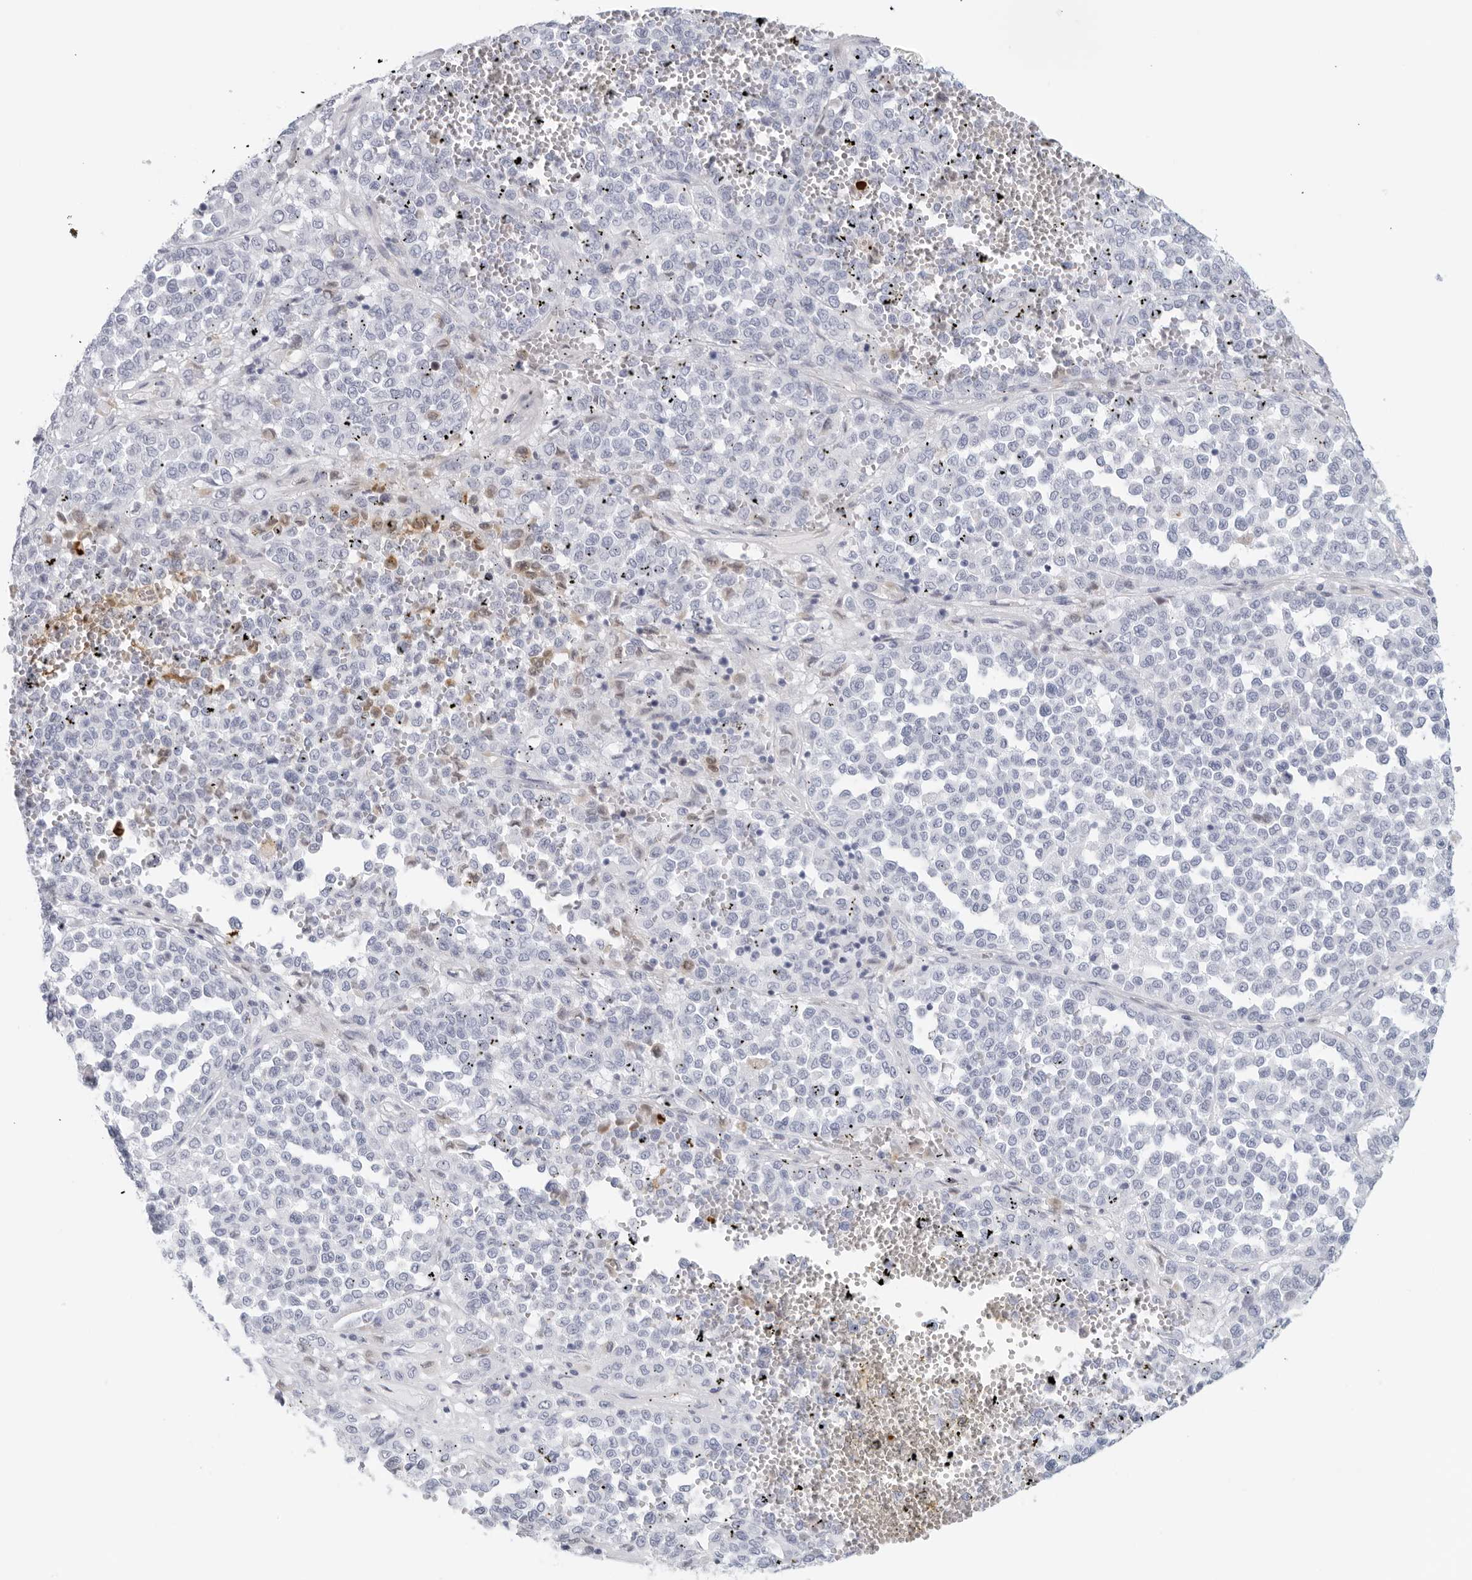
{"staining": {"intensity": "negative", "quantity": "none", "location": "none"}, "tissue": "melanoma", "cell_type": "Tumor cells", "image_type": "cancer", "snomed": [{"axis": "morphology", "description": "Malignant melanoma, Metastatic site"}, {"axis": "topography", "description": "Pancreas"}], "caption": "High power microscopy photomicrograph of an immunohistochemistry (IHC) histopathology image of melanoma, revealing no significant positivity in tumor cells. Nuclei are stained in blue.", "gene": "FGG", "patient": {"sex": "female", "age": 30}}